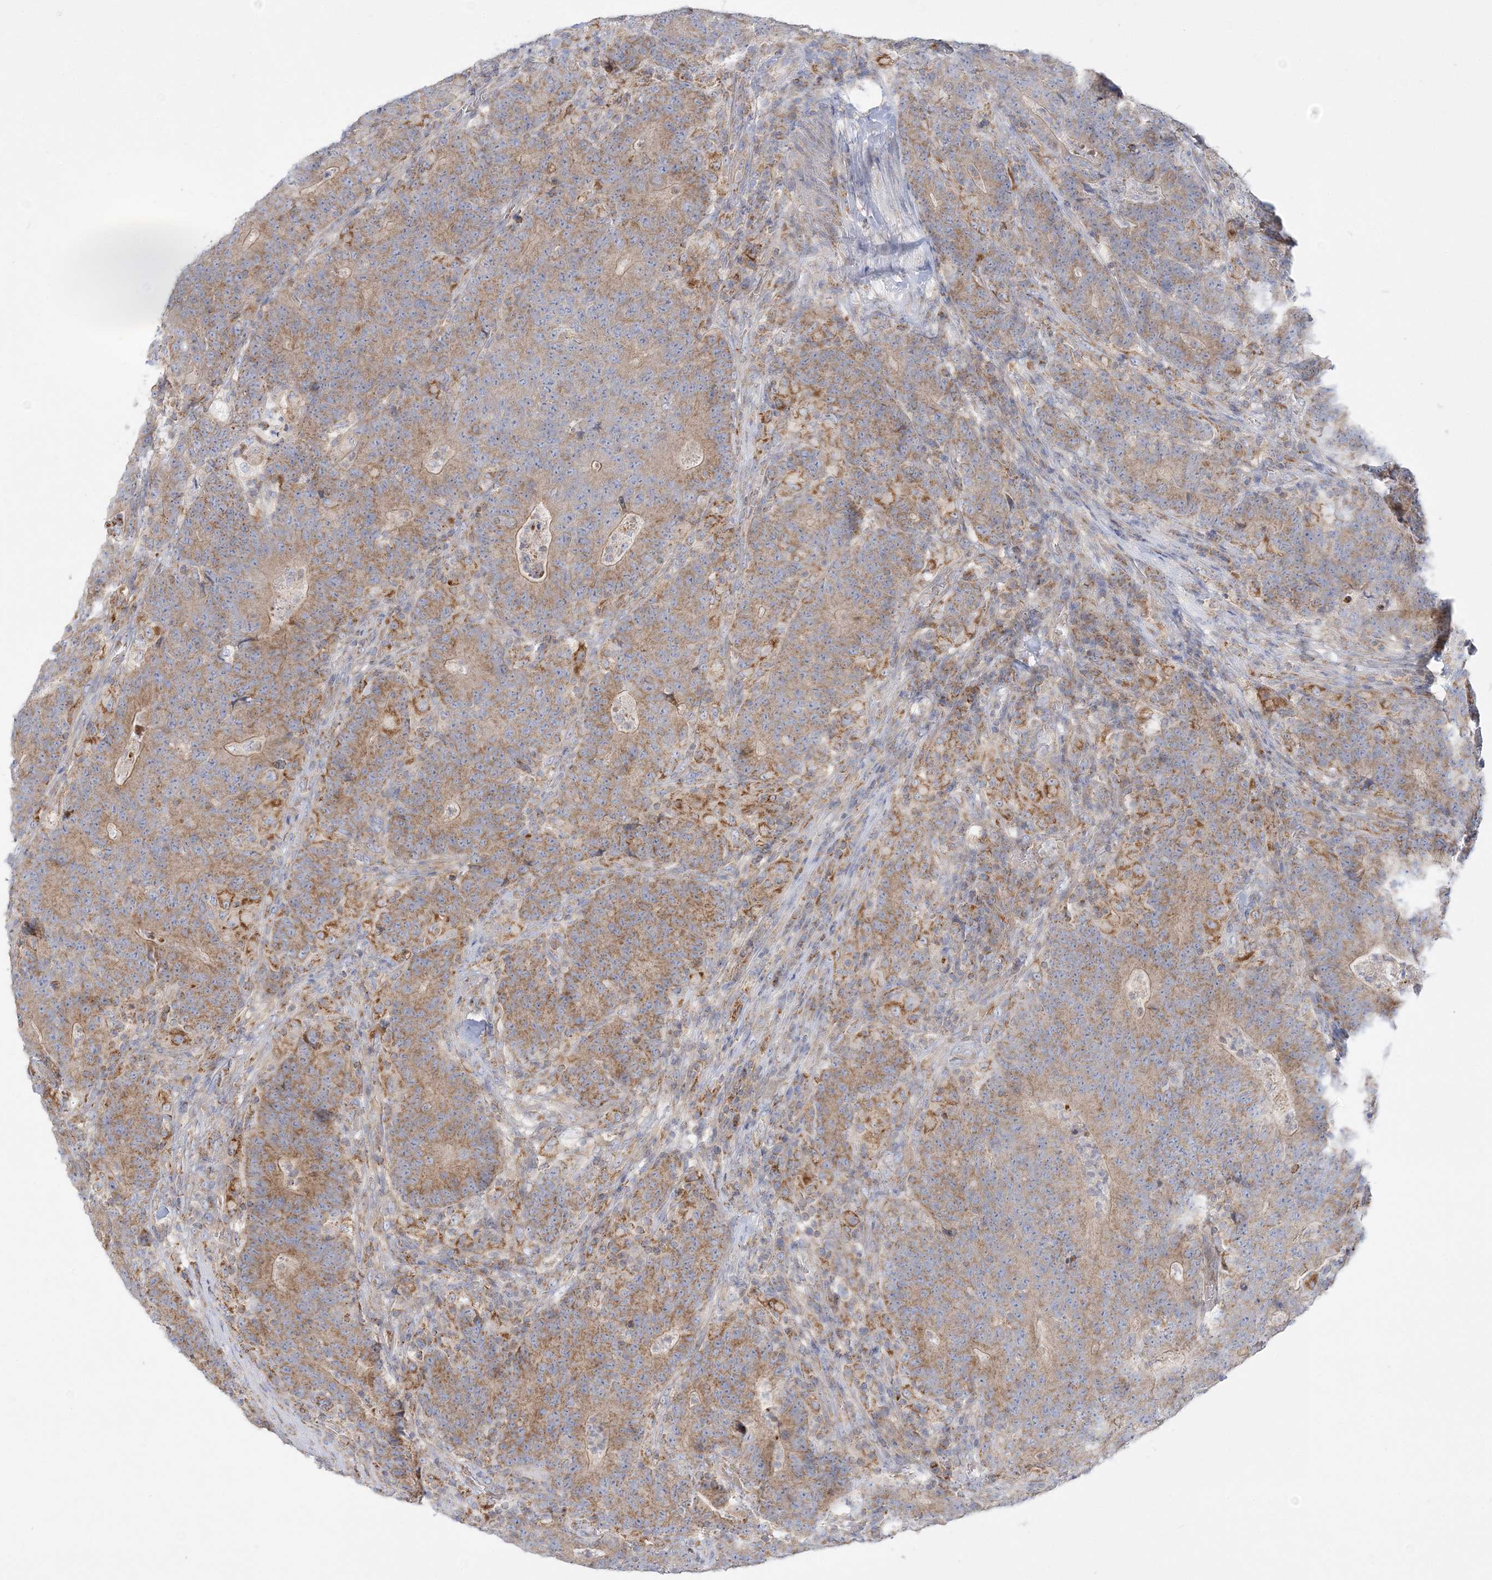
{"staining": {"intensity": "moderate", "quantity": ">75%", "location": "cytoplasmic/membranous"}, "tissue": "colorectal cancer", "cell_type": "Tumor cells", "image_type": "cancer", "snomed": [{"axis": "morphology", "description": "Normal tissue, NOS"}, {"axis": "morphology", "description": "Adenocarcinoma, NOS"}, {"axis": "topography", "description": "Colon"}], "caption": "Immunohistochemistry histopathology image of colorectal cancer stained for a protein (brown), which exhibits medium levels of moderate cytoplasmic/membranous positivity in about >75% of tumor cells.", "gene": "TBC1D14", "patient": {"sex": "female", "age": 75}}